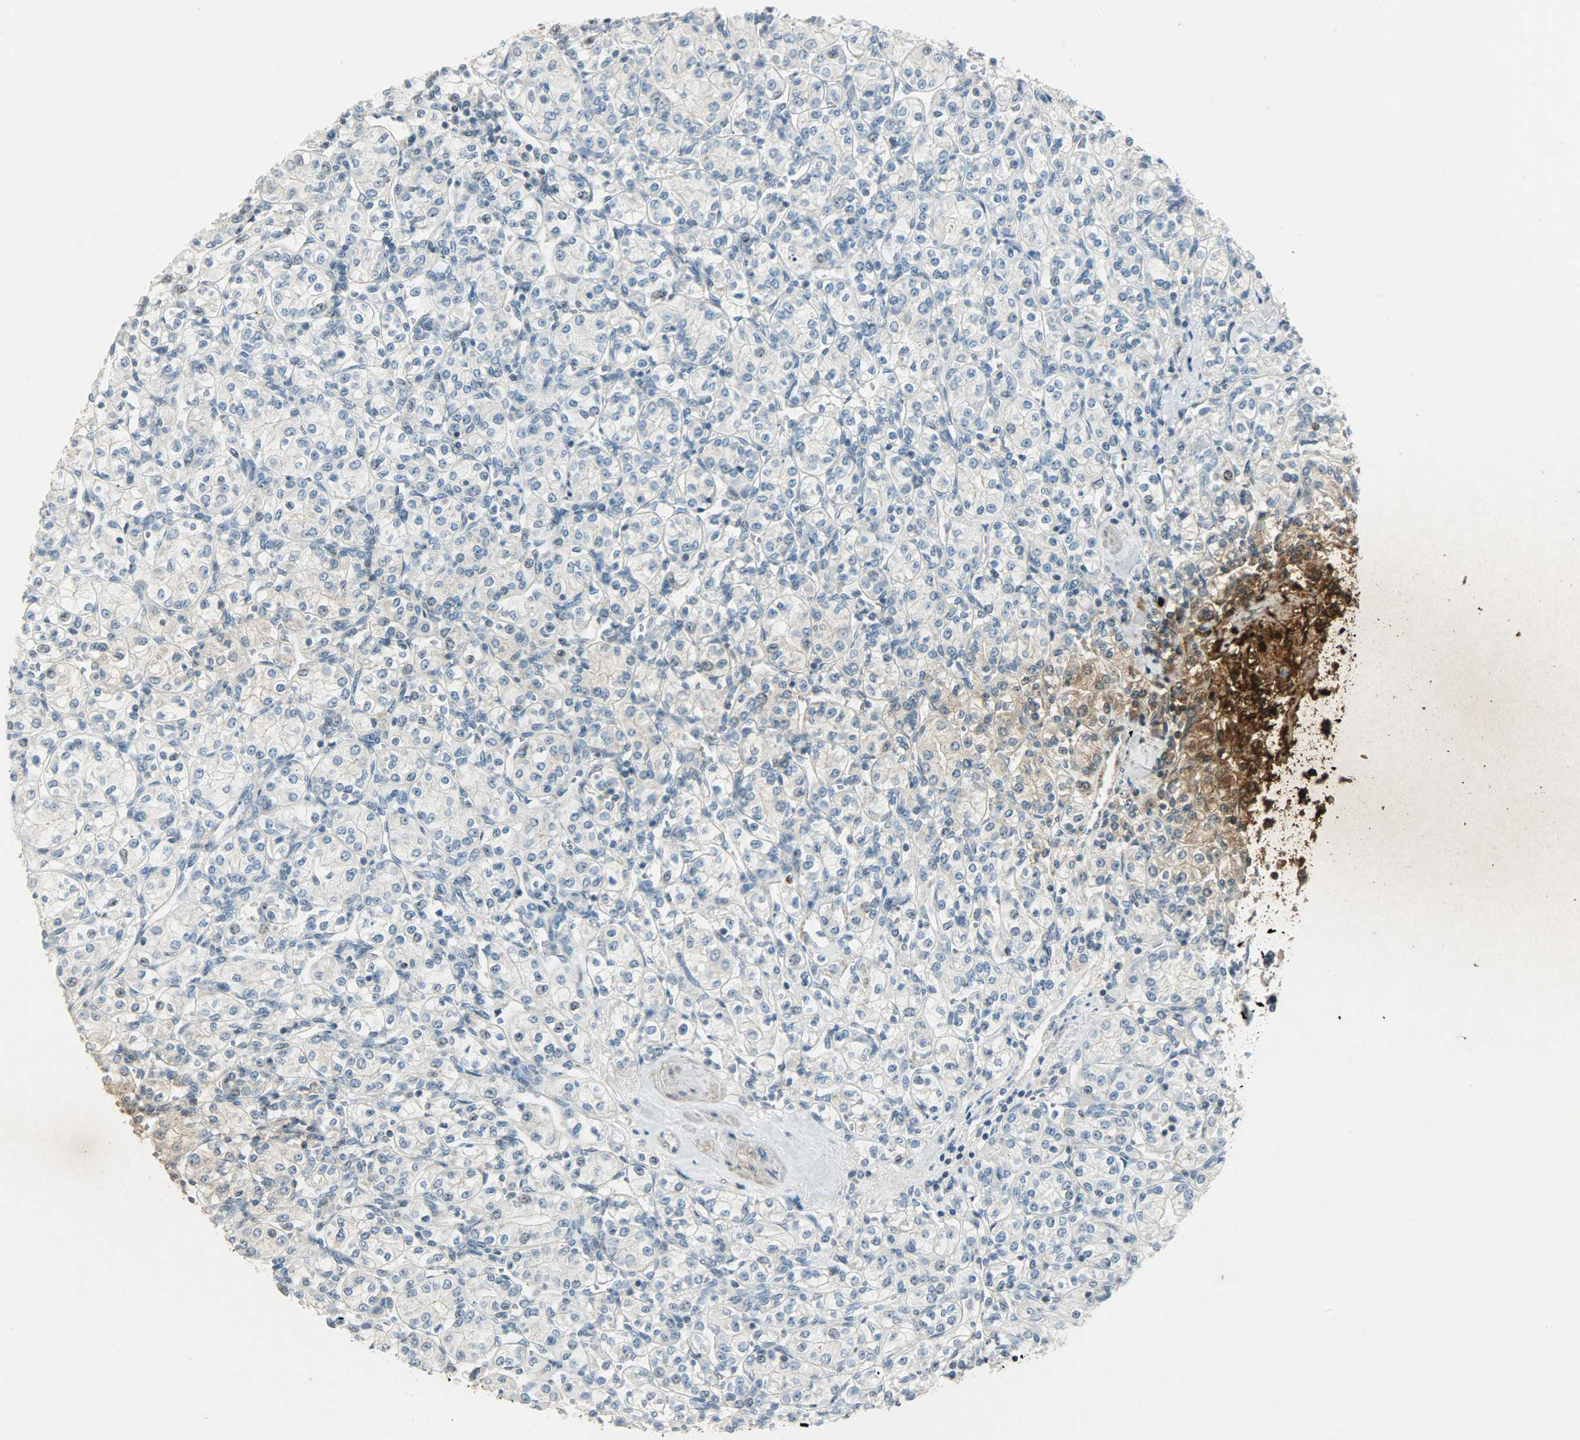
{"staining": {"intensity": "weak", "quantity": "<25%", "location": "cytoplasmic/membranous"}, "tissue": "renal cancer", "cell_type": "Tumor cells", "image_type": "cancer", "snomed": [{"axis": "morphology", "description": "Adenocarcinoma, NOS"}, {"axis": "topography", "description": "Kidney"}], "caption": "Micrograph shows no protein expression in tumor cells of renal cancer tissue. (Brightfield microscopy of DAB immunohistochemistry at high magnification).", "gene": "AURKB", "patient": {"sex": "male", "age": 77}}